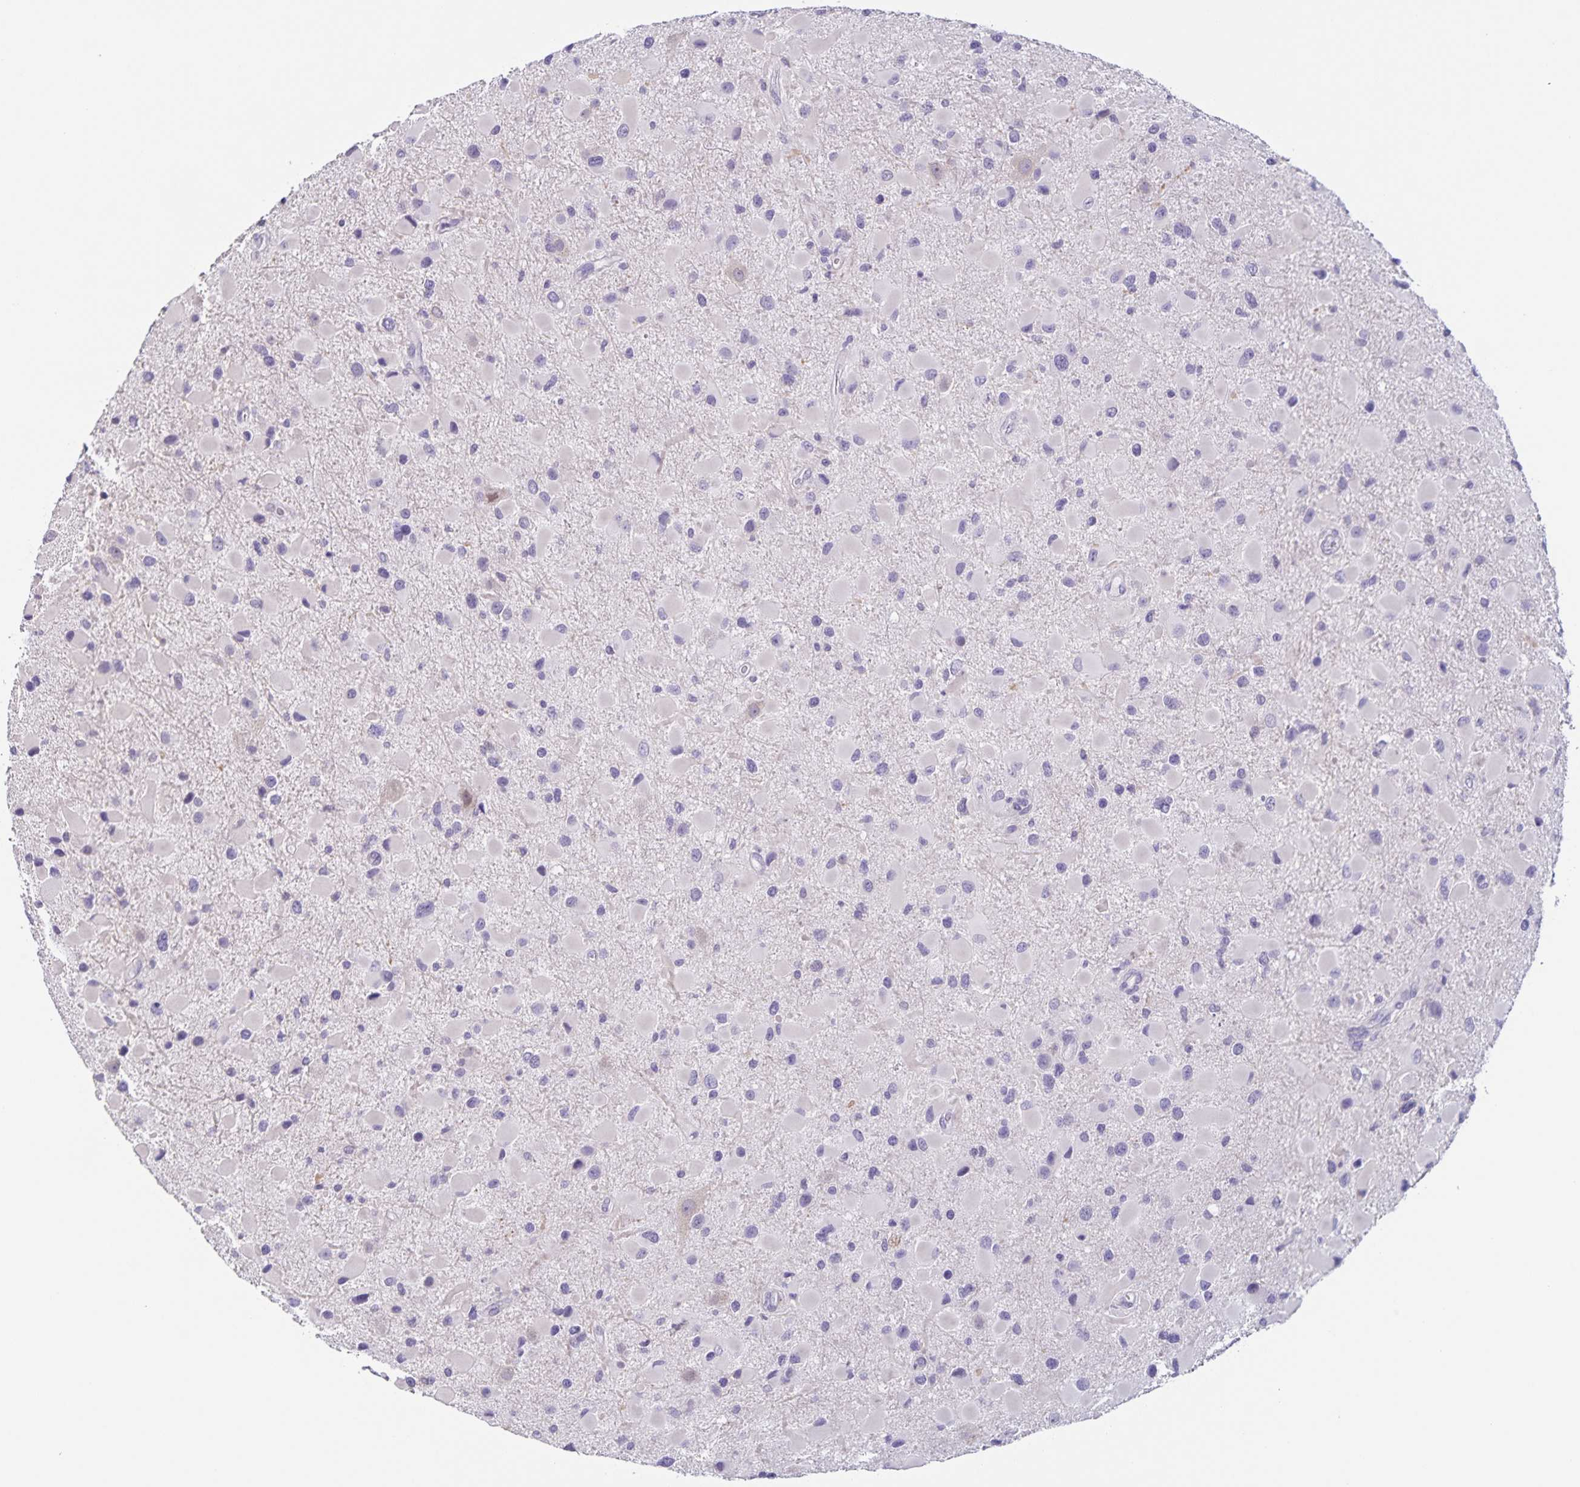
{"staining": {"intensity": "negative", "quantity": "none", "location": "none"}, "tissue": "glioma", "cell_type": "Tumor cells", "image_type": "cancer", "snomed": [{"axis": "morphology", "description": "Glioma, malignant, Low grade"}, {"axis": "topography", "description": "Brain"}], "caption": "Tumor cells show no significant protein positivity in low-grade glioma (malignant).", "gene": "SLC12A3", "patient": {"sex": "female", "age": 32}}